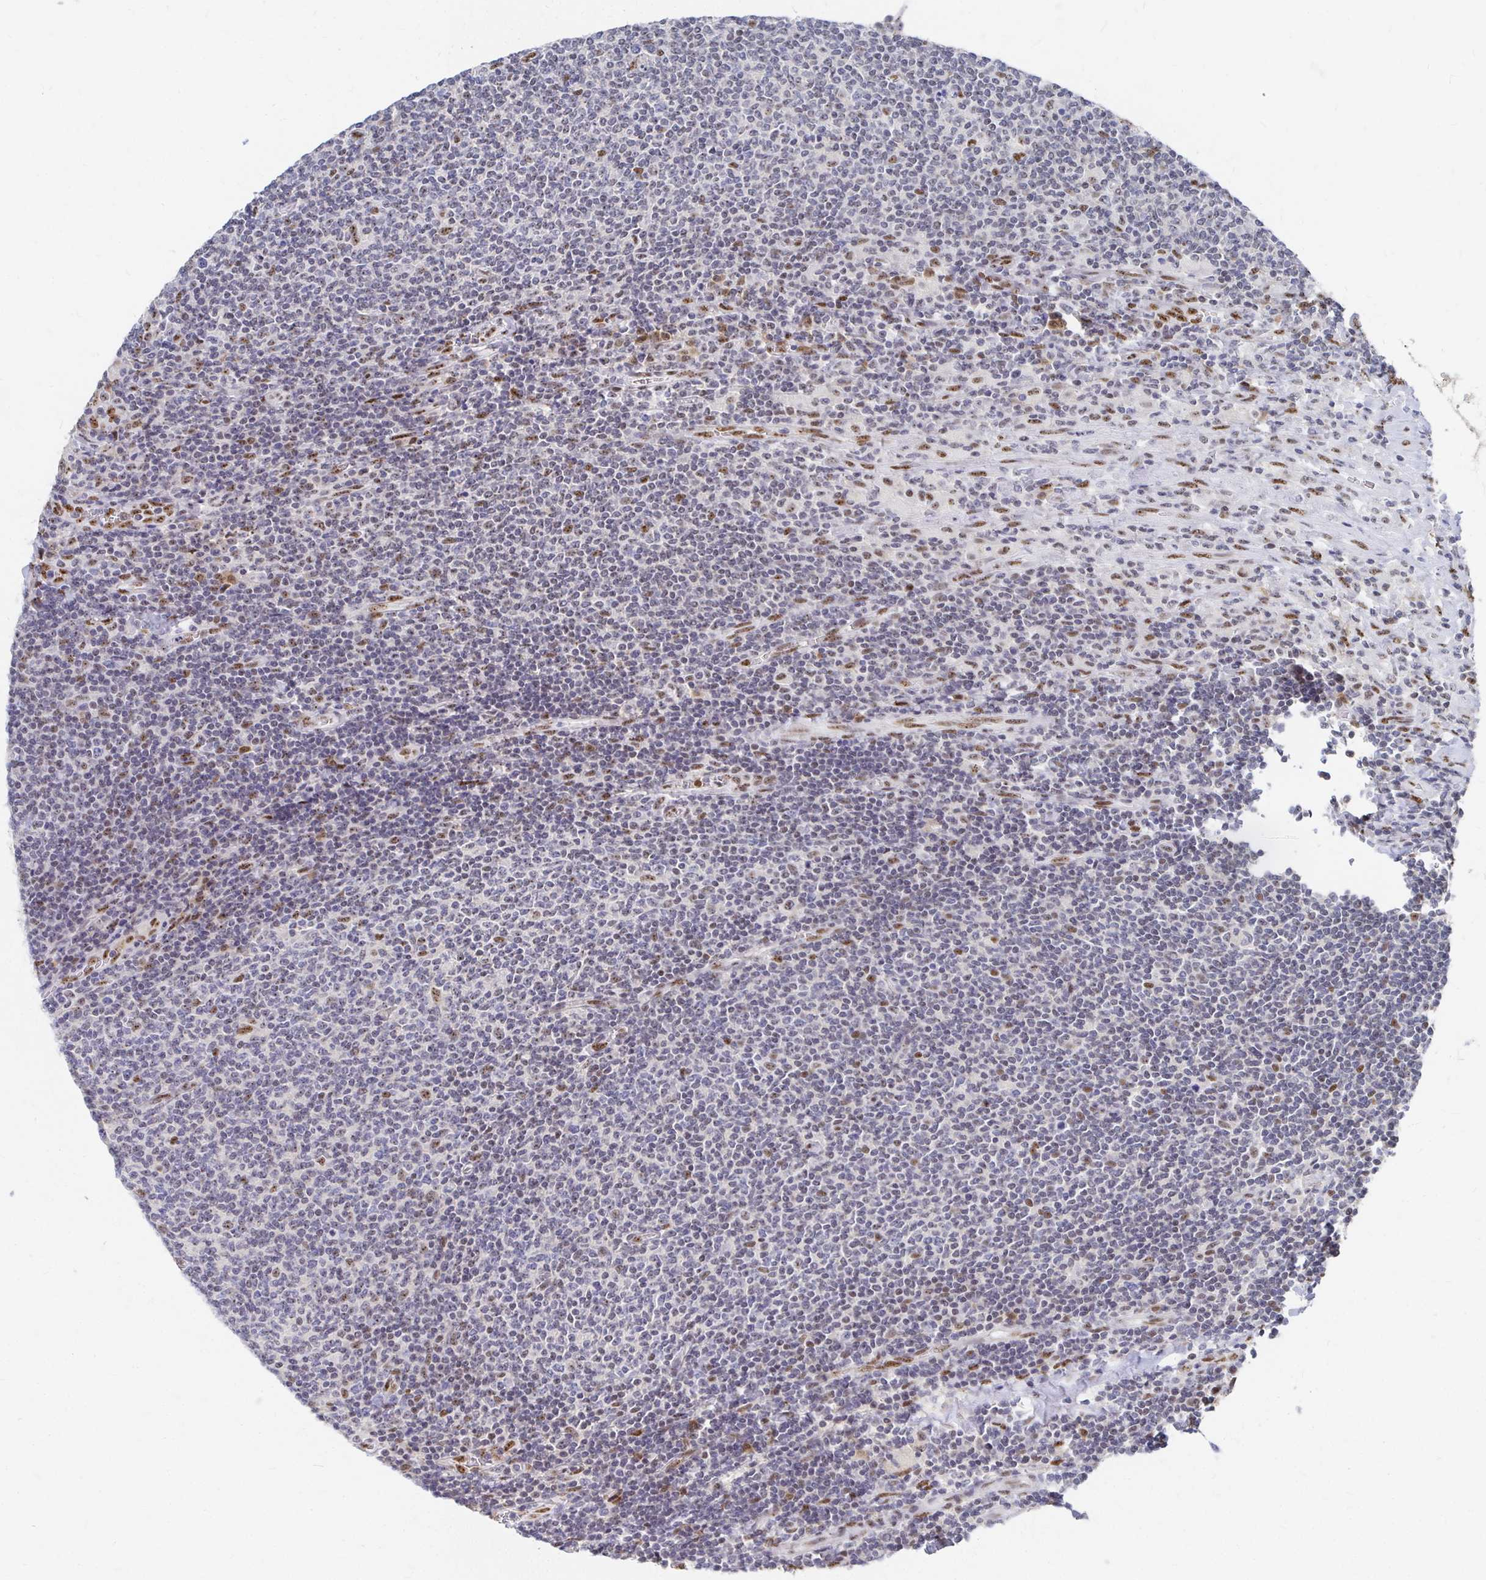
{"staining": {"intensity": "moderate", "quantity": "<25%", "location": "nuclear"}, "tissue": "lymphoma", "cell_type": "Tumor cells", "image_type": "cancer", "snomed": [{"axis": "morphology", "description": "Malignant lymphoma, non-Hodgkin's type, Low grade"}, {"axis": "topography", "description": "Lymph node"}], "caption": "Malignant lymphoma, non-Hodgkin's type (low-grade) was stained to show a protein in brown. There is low levels of moderate nuclear positivity in about <25% of tumor cells. (brown staining indicates protein expression, while blue staining denotes nuclei).", "gene": "CLIC3", "patient": {"sex": "male", "age": 52}}